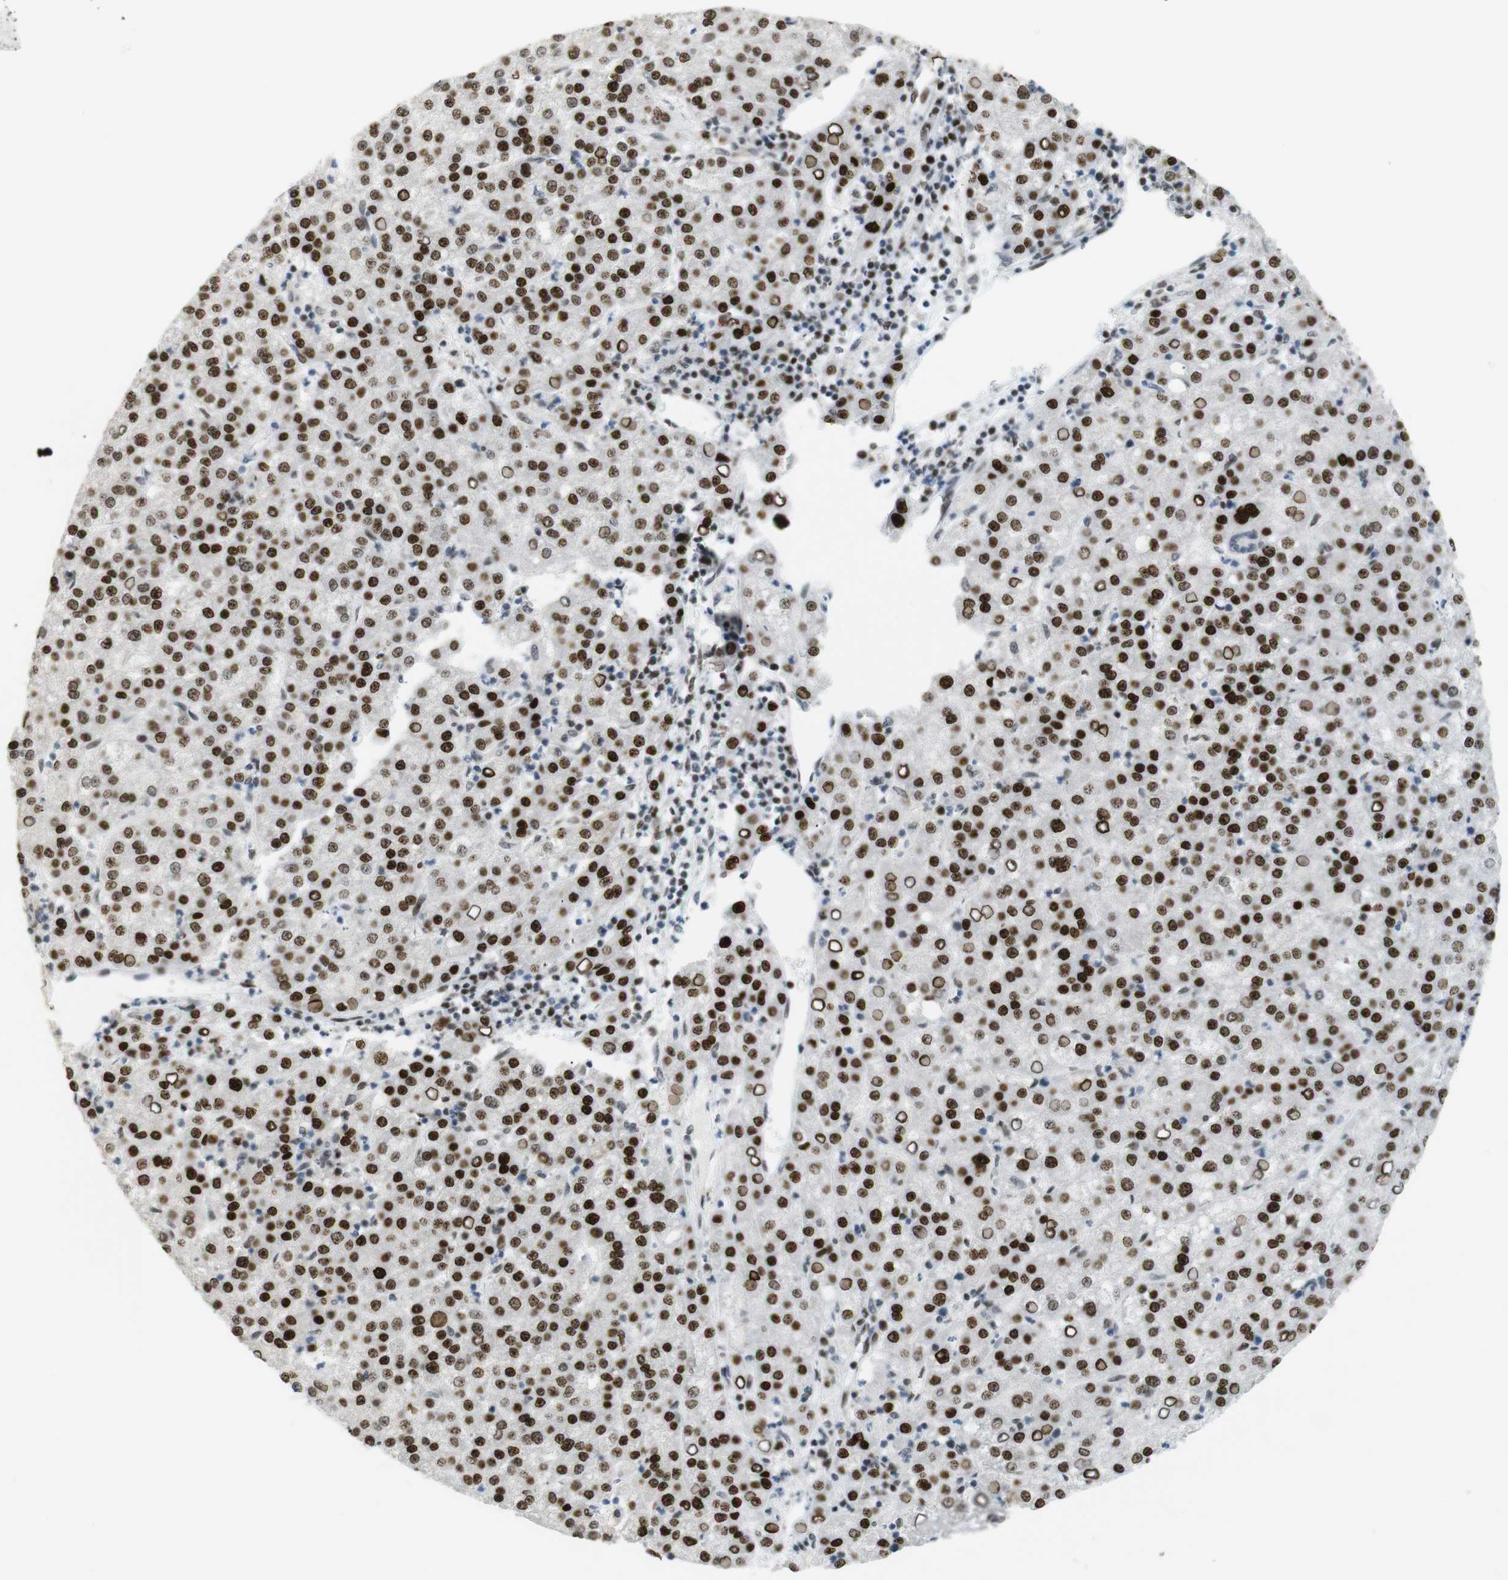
{"staining": {"intensity": "strong", "quantity": ">75%", "location": "nuclear"}, "tissue": "liver cancer", "cell_type": "Tumor cells", "image_type": "cancer", "snomed": [{"axis": "morphology", "description": "Carcinoma, Hepatocellular, NOS"}, {"axis": "topography", "description": "Liver"}], "caption": "Immunohistochemistry of human liver cancer (hepatocellular carcinoma) exhibits high levels of strong nuclear positivity in approximately >75% of tumor cells.", "gene": "RIOX2", "patient": {"sex": "female", "age": 58}}